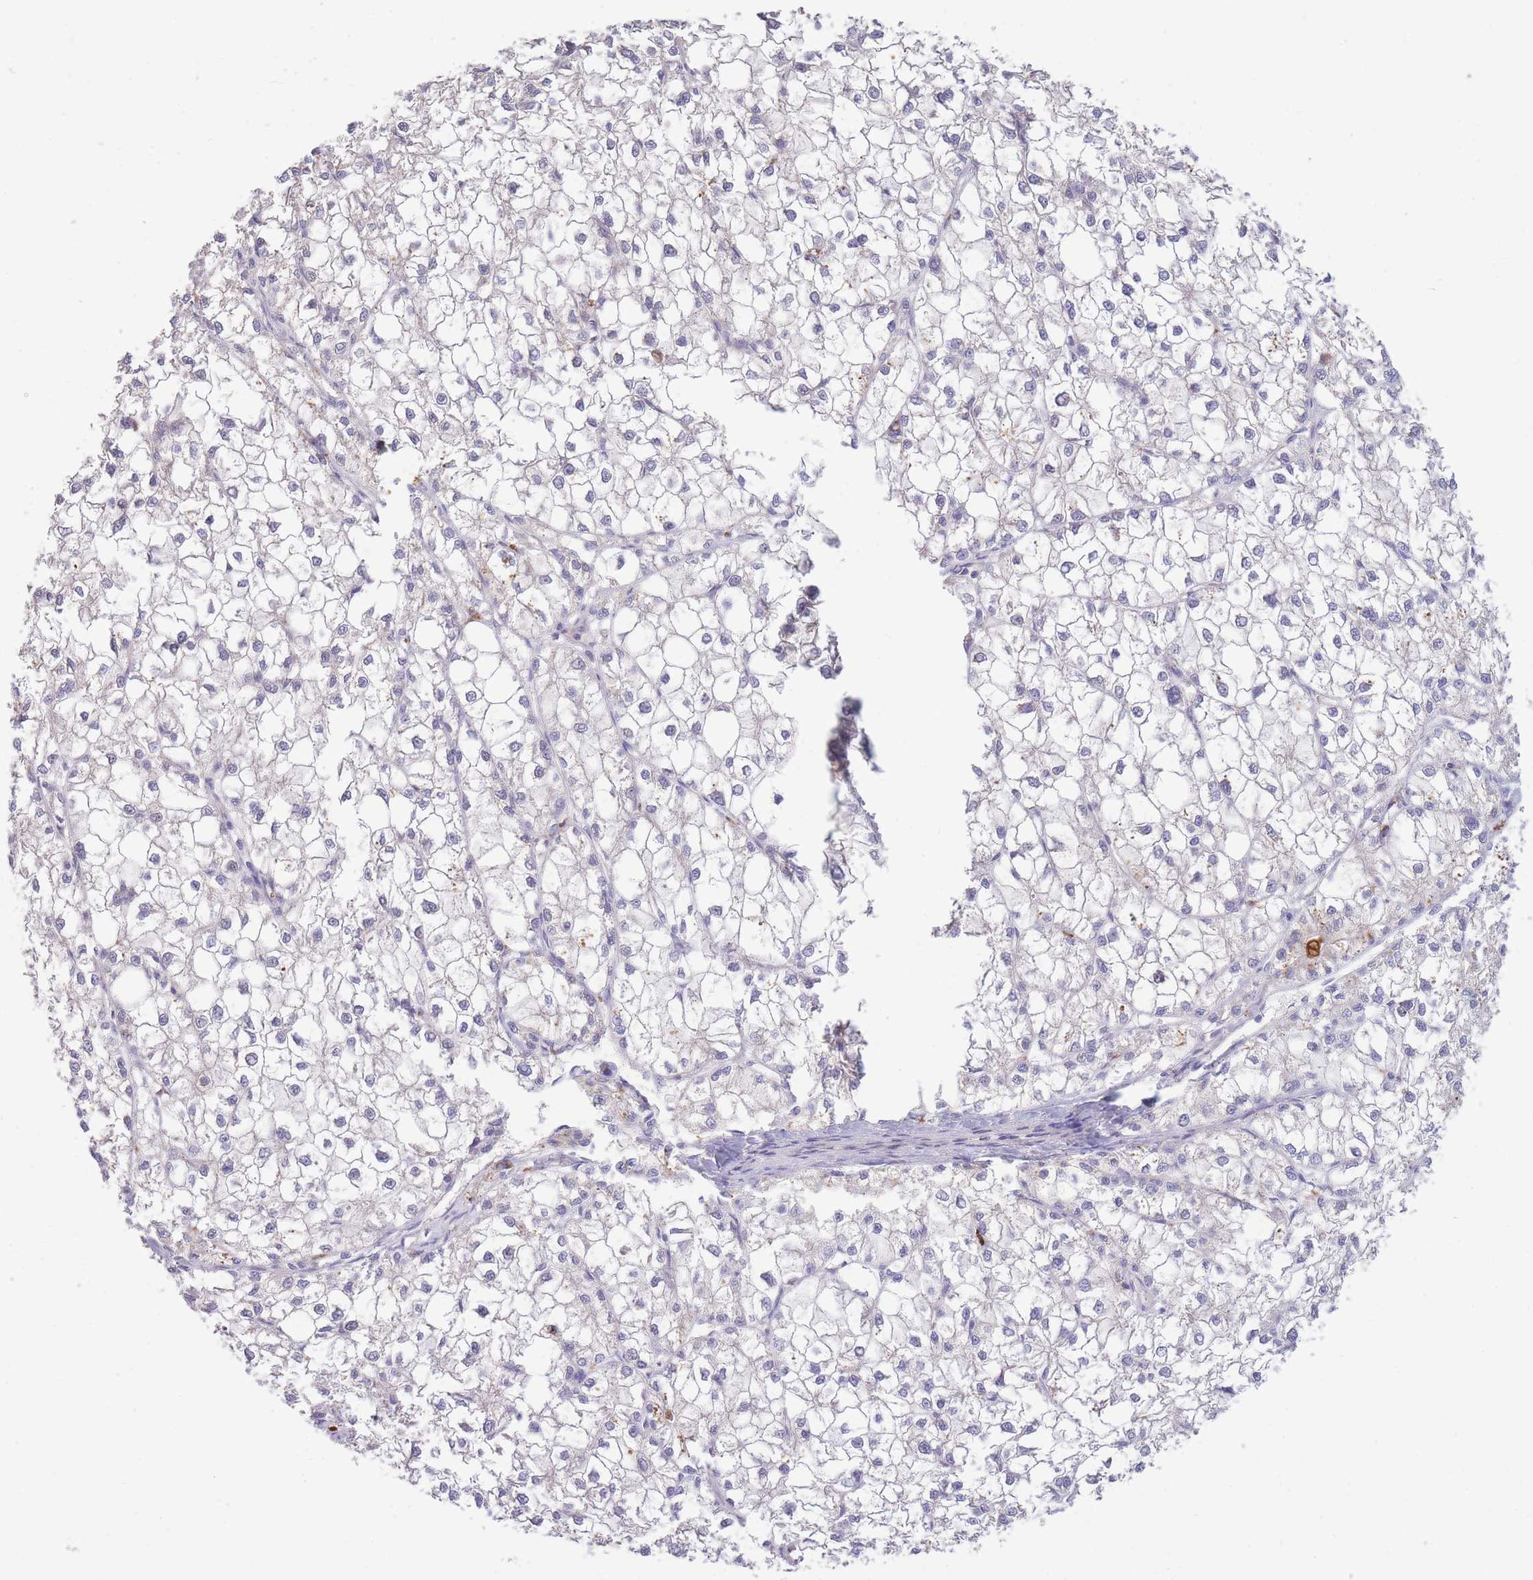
{"staining": {"intensity": "negative", "quantity": "none", "location": "none"}, "tissue": "liver cancer", "cell_type": "Tumor cells", "image_type": "cancer", "snomed": [{"axis": "morphology", "description": "Carcinoma, Hepatocellular, NOS"}, {"axis": "topography", "description": "Liver"}], "caption": "Immunohistochemical staining of human hepatocellular carcinoma (liver) reveals no significant staining in tumor cells.", "gene": "CENPM", "patient": {"sex": "female", "age": 43}}